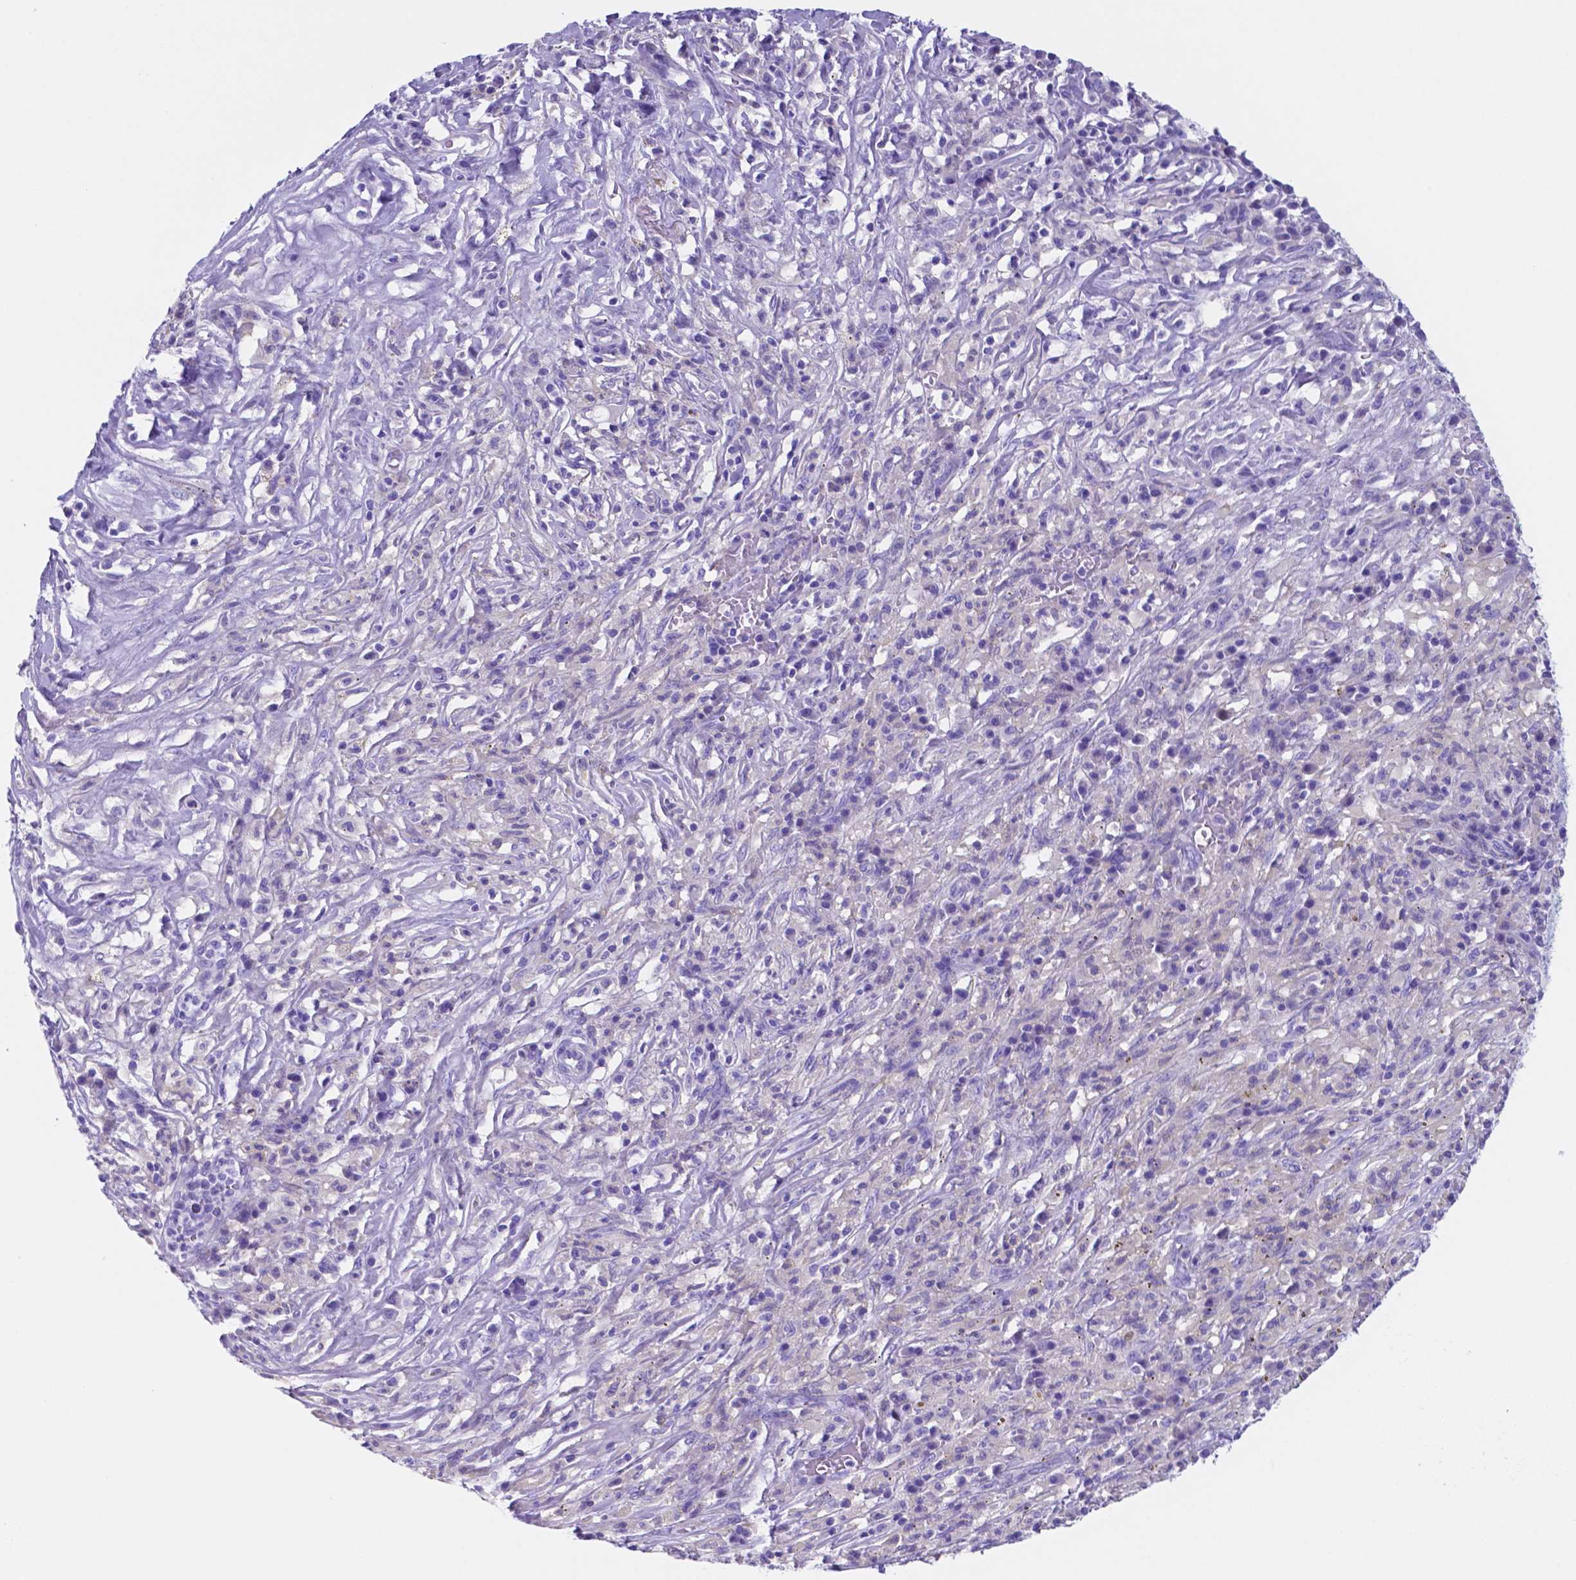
{"staining": {"intensity": "negative", "quantity": "none", "location": "none"}, "tissue": "melanoma", "cell_type": "Tumor cells", "image_type": "cancer", "snomed": [{"axis": "morphology", "description": "Malignant melanoma, NOS"}, {"axis": "topography", "description": "Skin"}], "caption": "The IHC histopathology image has no significant staining in tumor cells of melanoma tissue.", "gene": "DNAAF8", "patient": {"sex": "female", "age": 91}}